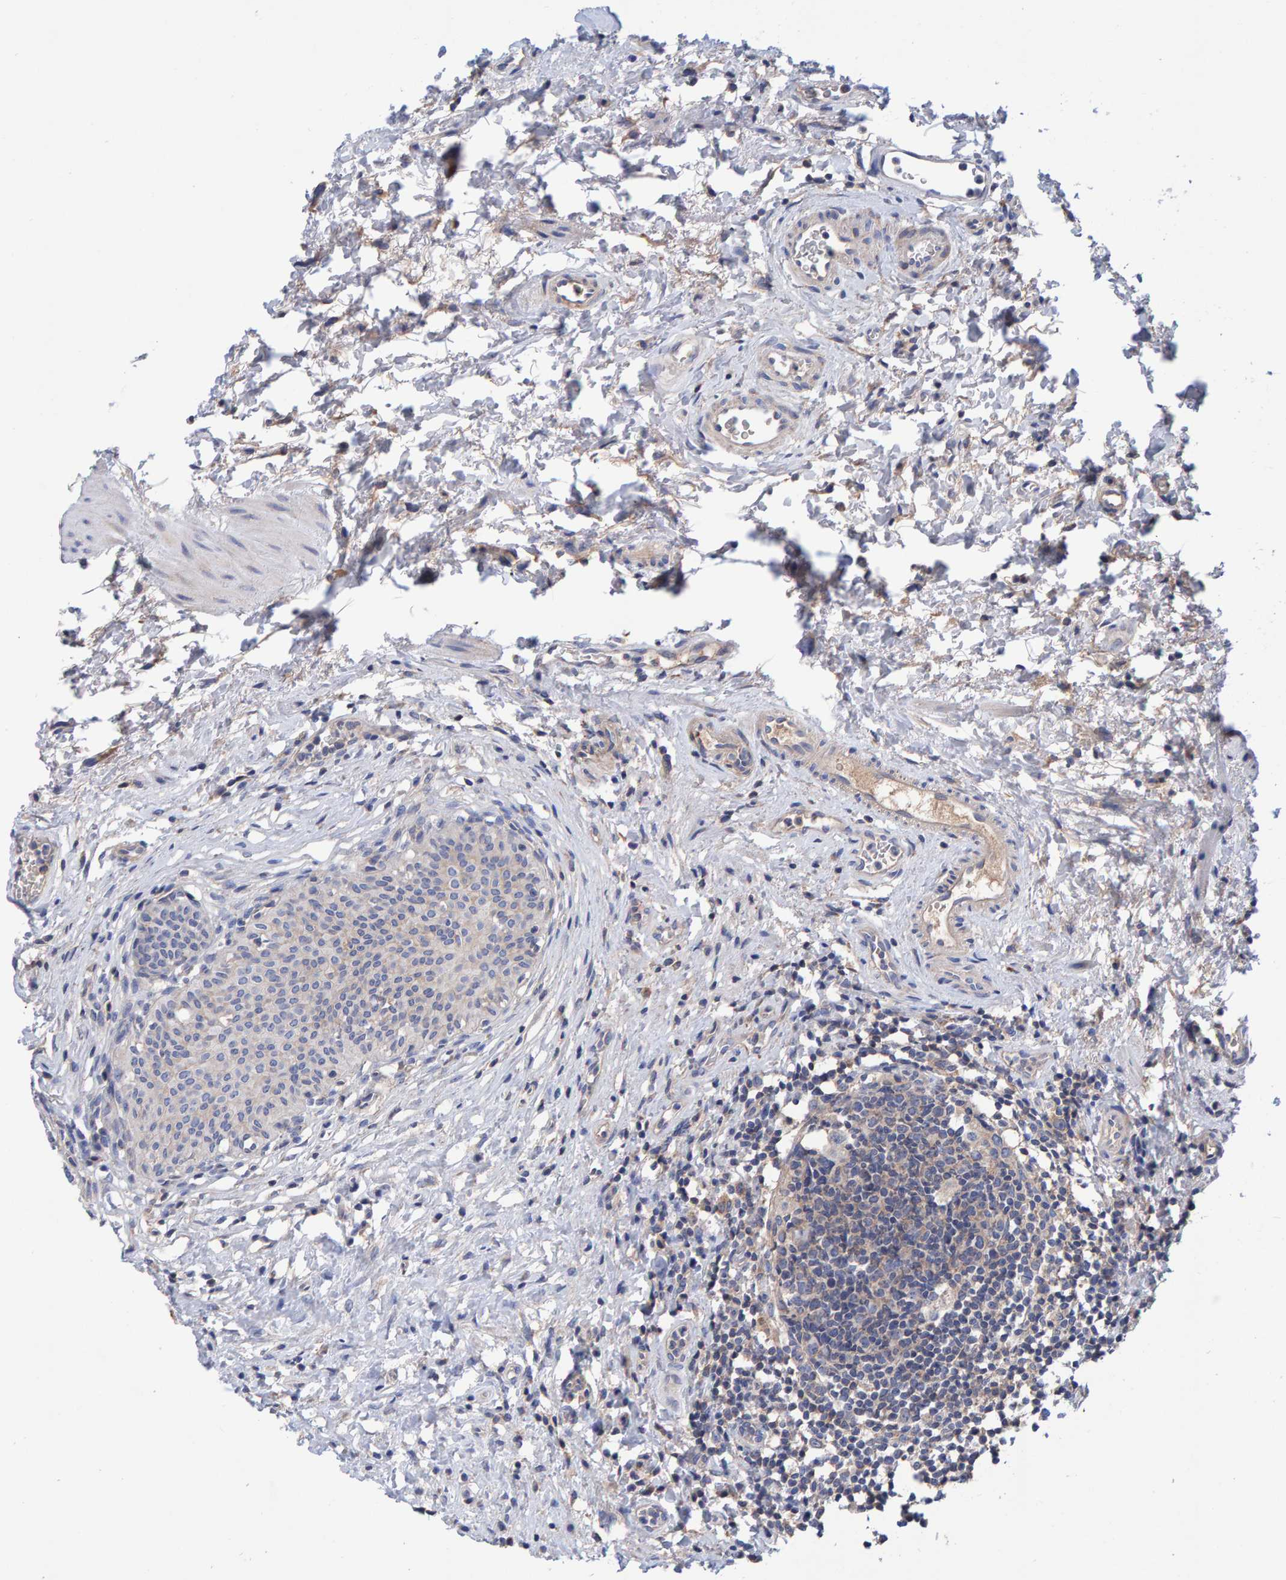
{"staining": {"intensity": "negative", "quantity": "none", "location": "none"}, "tissue": "urothelial cancer", "cell_type": "Tumor cells", "image_type": "cancer", "snomed": [{"axis": "morphology", "description": "Normal tissue, NOS"}, {"axis": "morphology", "description": "Urothelial carcinoma, Low grade"}, {"axis": "topography", "description": "Smooth muscle"}, {"axis": "topography", "description": "Urinary bladder"}], "caption": "This is an immunohistochemistry micrograph of urothelial cancer. There is no staining in tumor cells.", "gene": "EFR3A", "patient": {"sex": "male", "age": 60}}